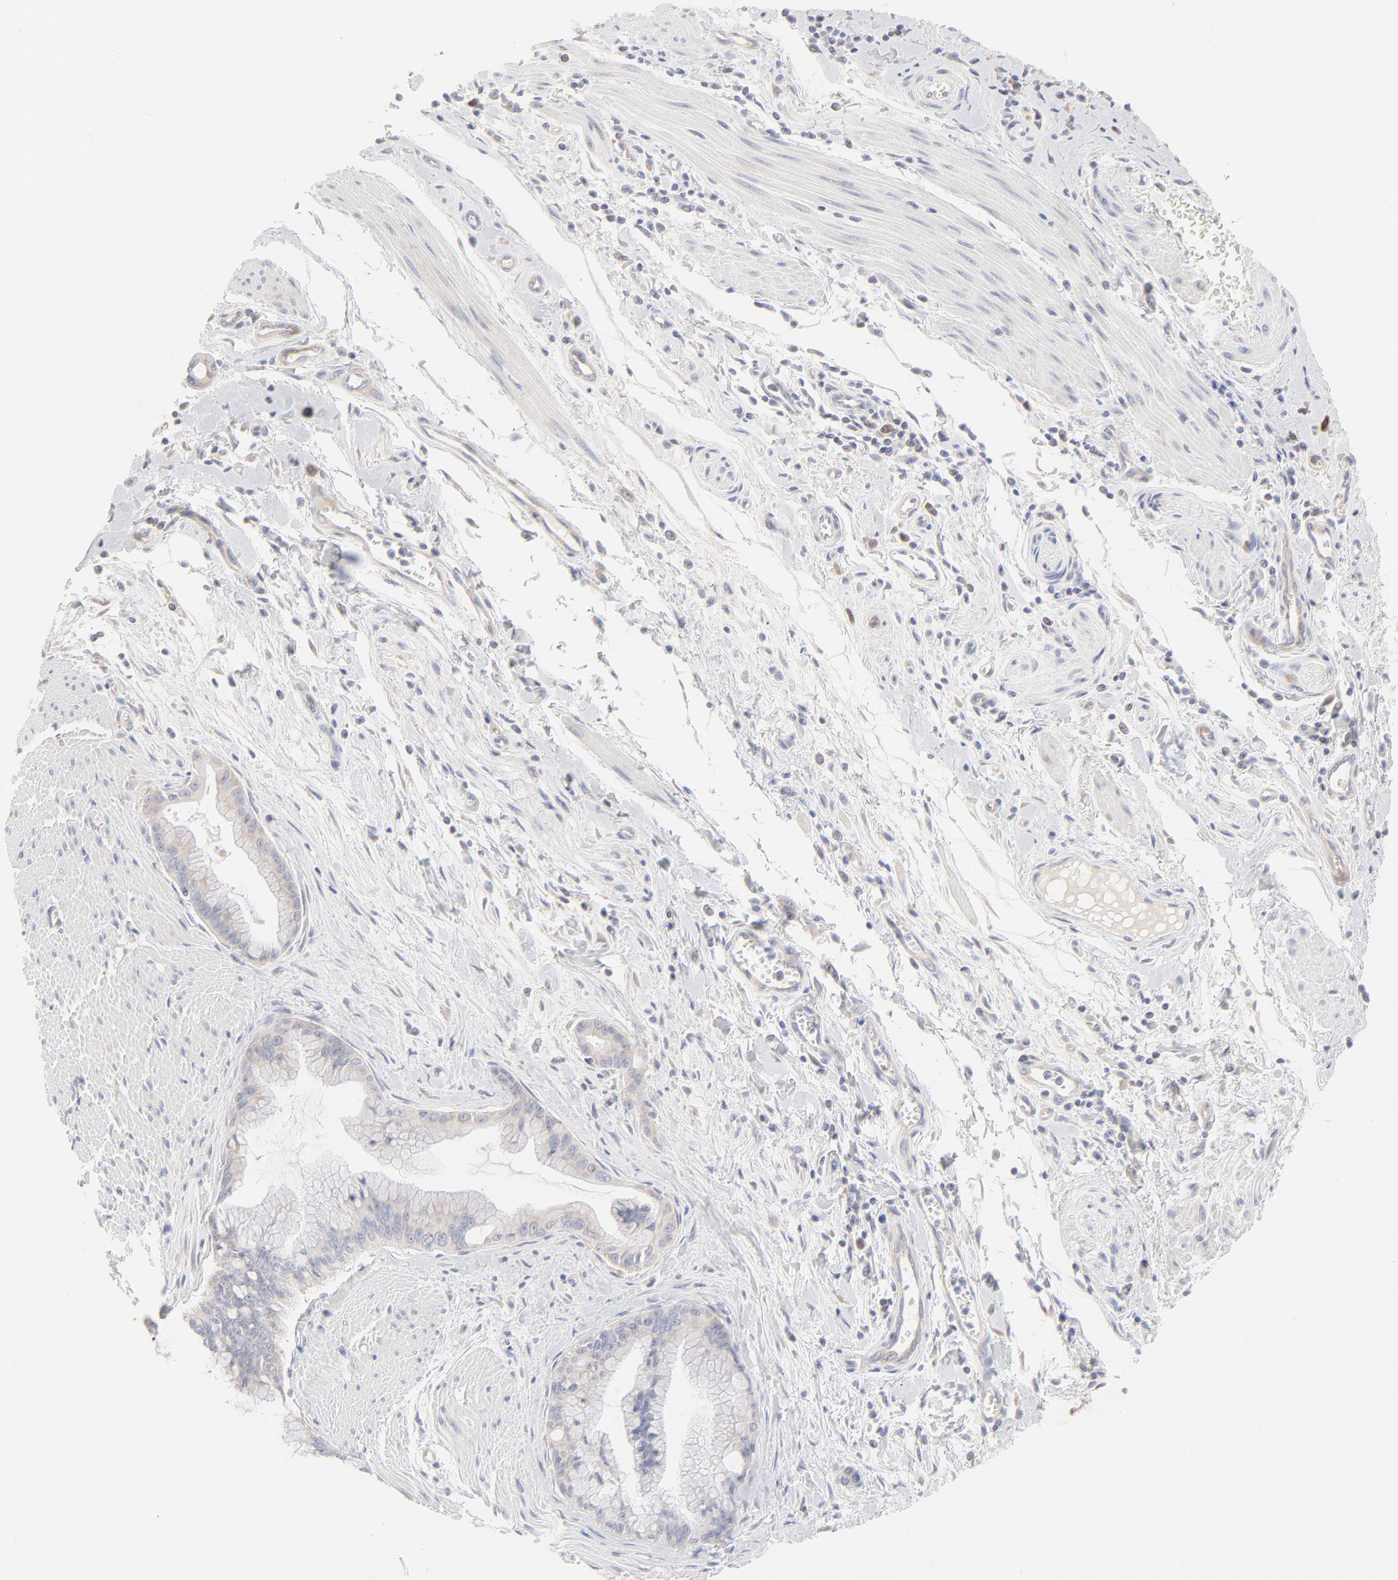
{"staining": {"intensity": "weak", "quantity": "<25%", "location": "cytoplasmic/membranous"}, "tissue": "pancreatic cancer", "cell_type": "Tumor cells", "image_type": "cancer", "snomed": [{"axis": "morphology", "description": "Adenocarcinoma, NOS"}, {"axis": "topography", "description": "Pancreas"}], "caption": "Immunohistochemistry (IHC) of pancreatic cancer (adenocarcinoma) exhibits no staining in tumor cells.", "gene": "RPS21", "patient": {"sex": "male", "age": 59}}